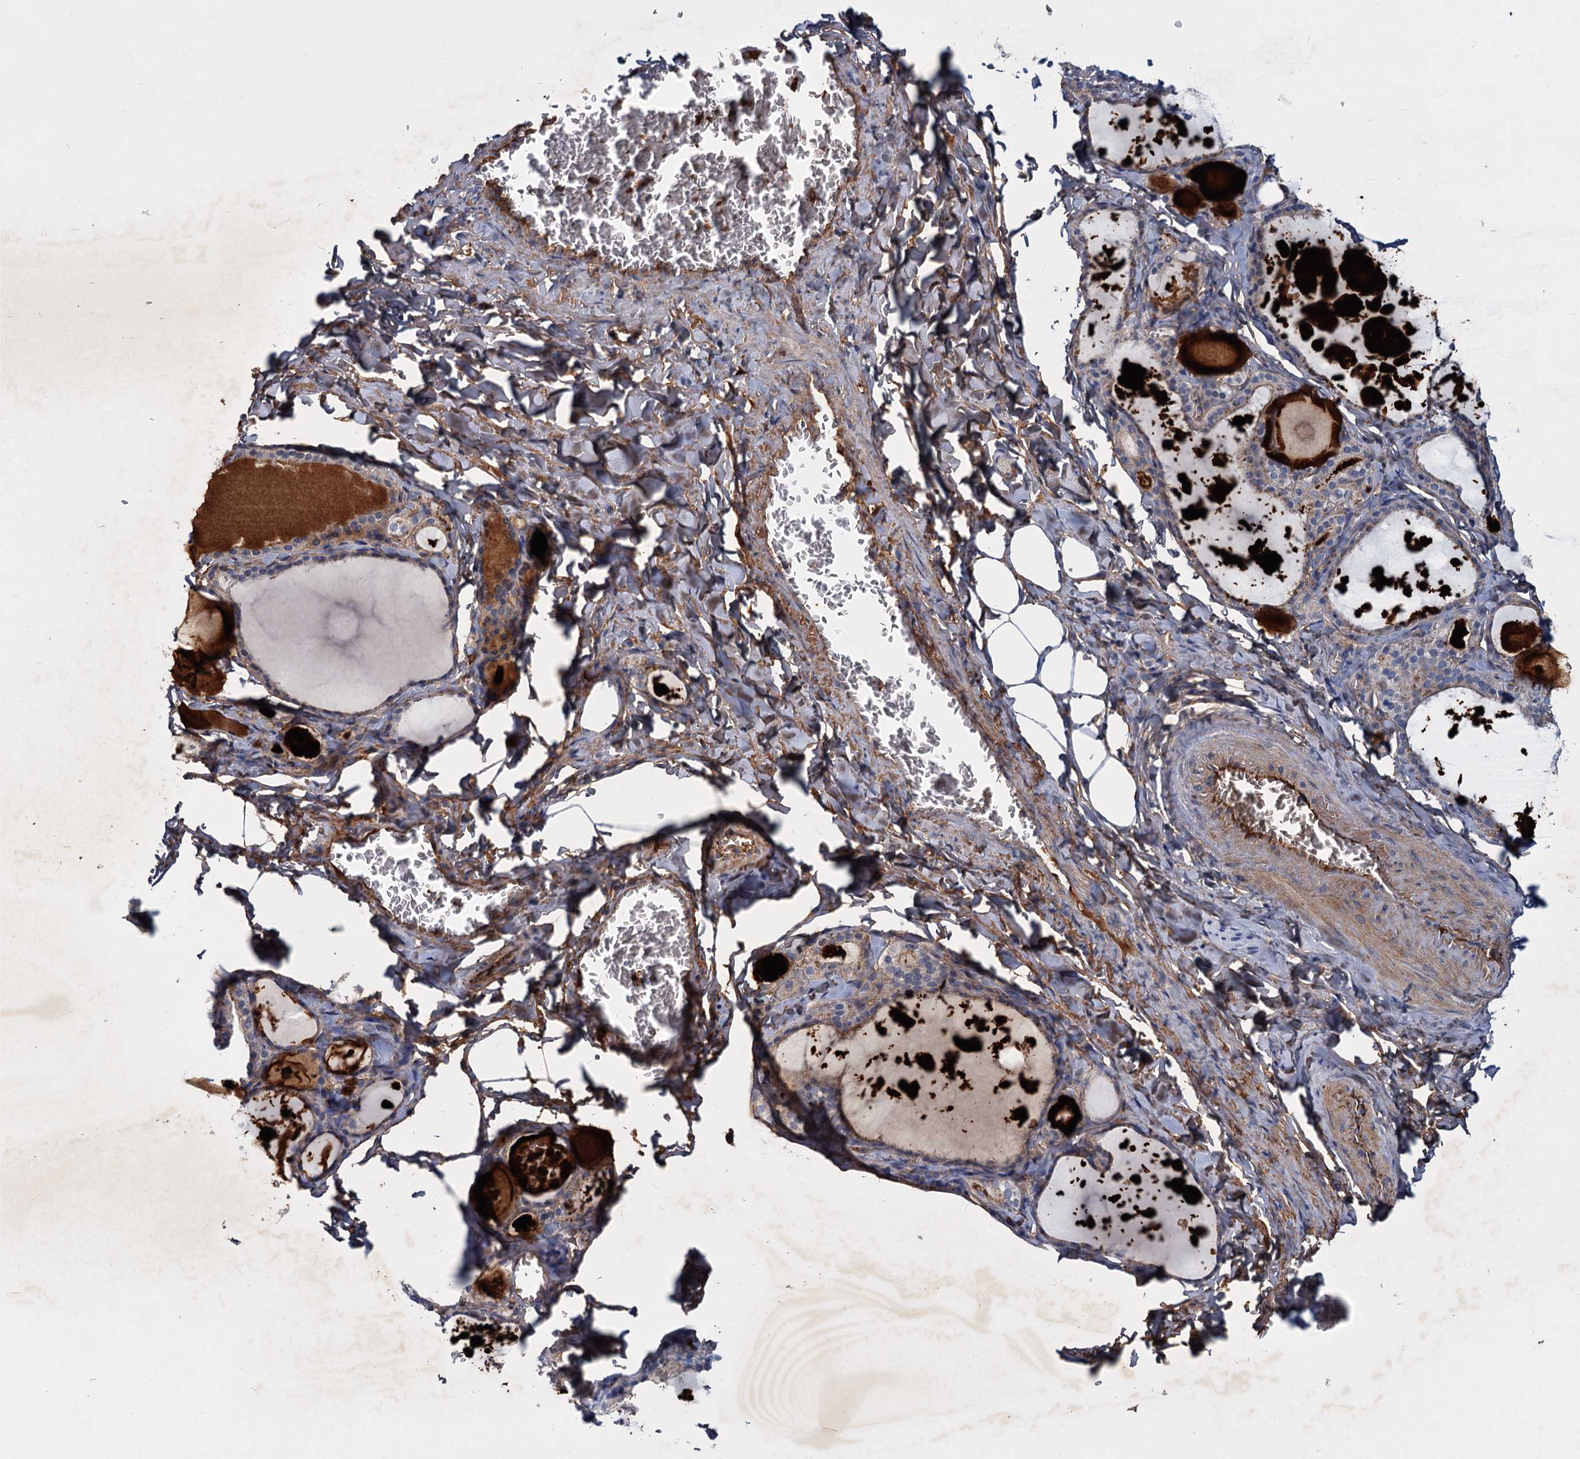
{"staining": {"intensity": "weak", "quantity": "<25%", "location": "cytoplasmic/membranous"}, "tissue": "thyroid gland", "cell_type": "Glandular cells", "image_type": "normal", "snomed": [{"axis": "morphology", "description": "Normal tissue, NOS"}, {"axis": "topography", "description": "Thyroid gland"}], "caption": "The immunohistochemistry (IHC) micrograph has no significant positivity in glandular cells of thyroid gland. (Immunohistochemistry (ihc), brightfield microscopy, high magnification).", "gene": "CHRD", "patient": {"sex": "male", "age": 56}}